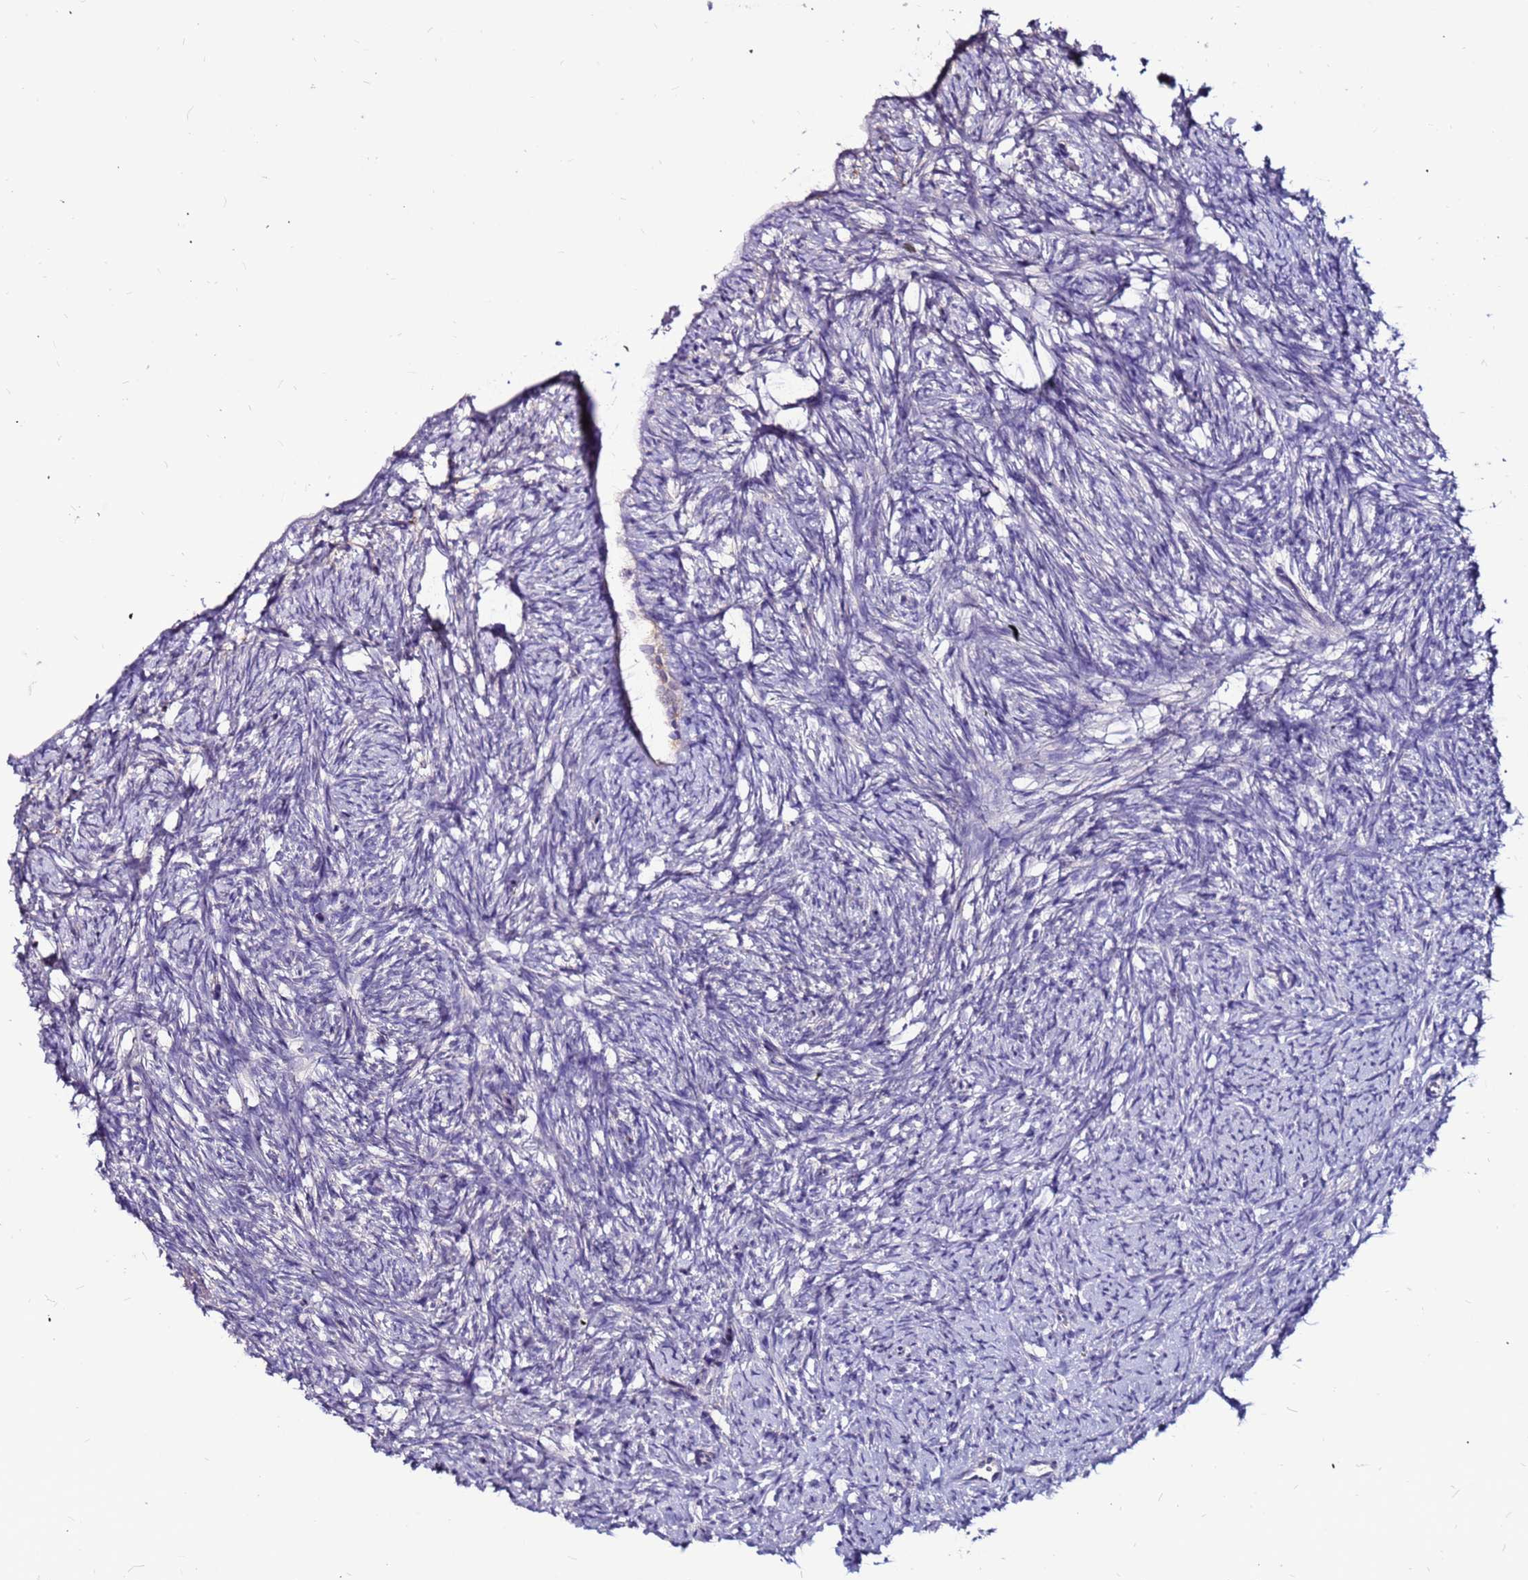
{"staining": {"intensity": "weak", "quantity": ">75%", "location": "cytoplasmic/membranous"}, "tissue": "ovary", "cell_type": "Follicle cells", "image_type": "normal", "snomed": [{"axis": "morphology", "description": "Normal tissue, NOS"}, {"axis": "topography", "description": "Ovary"}], "caption": "IHC image of unremarkable ovary stained for a protein (brown), which reveals low levels of weak cytoplasmic/membranous positivity in approximately >75% of follicle cells.", "gene": "SLC44A3", "patient": {"sex": "female", "age": 51}}